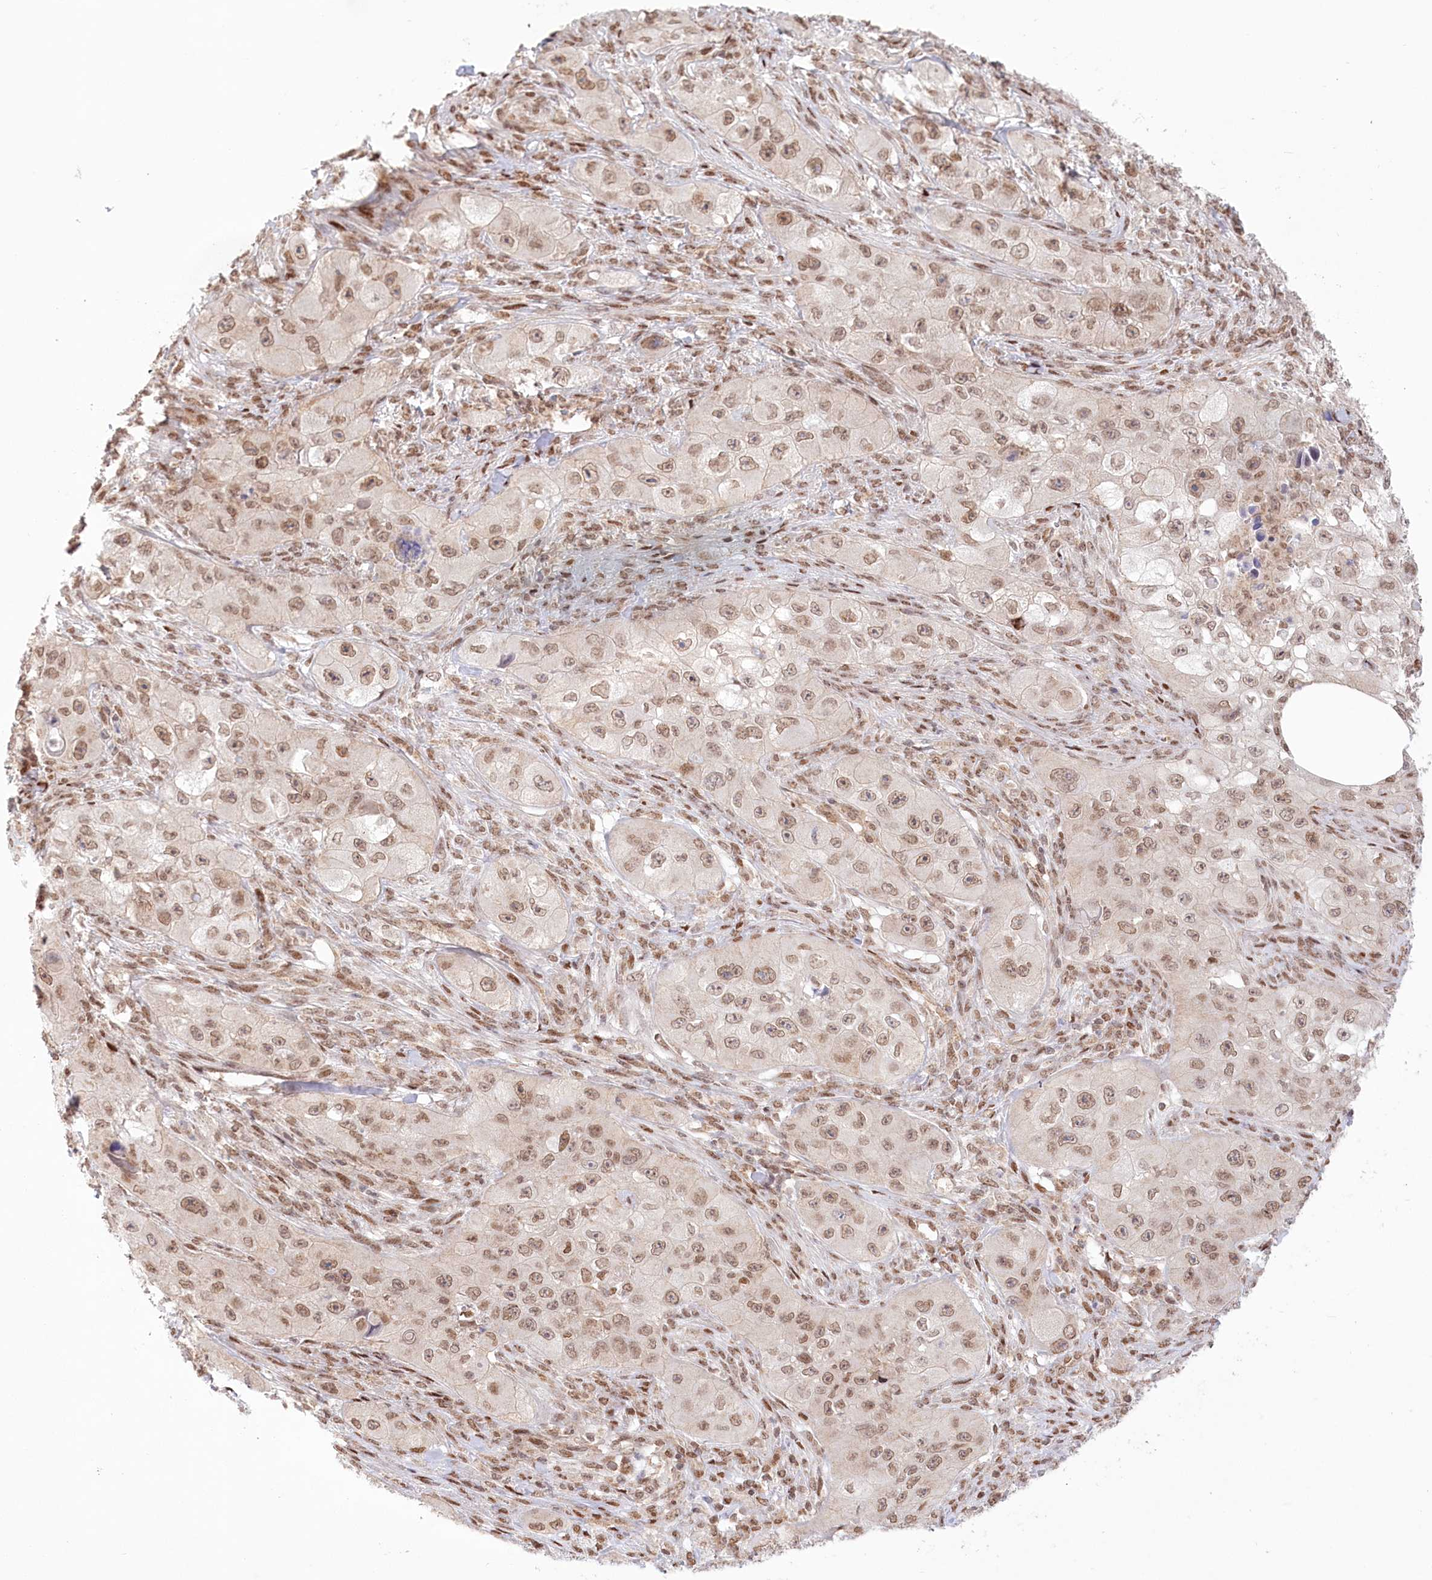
{"staining": {"intensity": "moderate", "quantity": ">75%", "location": "nuclear"}, "tissue": "skin cancer", "cell_type": "Tumor cells", "image_type": "cancer", "snomed": [{"axis": "morphology", "description": "Squamous cell carcinoma, NOS"}, {"axis": "topography", "description": "Skin"}, {"axis": "topography", "description": "Subcutis"}], "caption": "A high-resolution image shows IHC staining of skin squamous cell carcinoma, which exhibits moderate nuclear staining in about >75% of tumor cells.", "gene": "PYURF", "patient": {"sex": "male", "age": 73}}